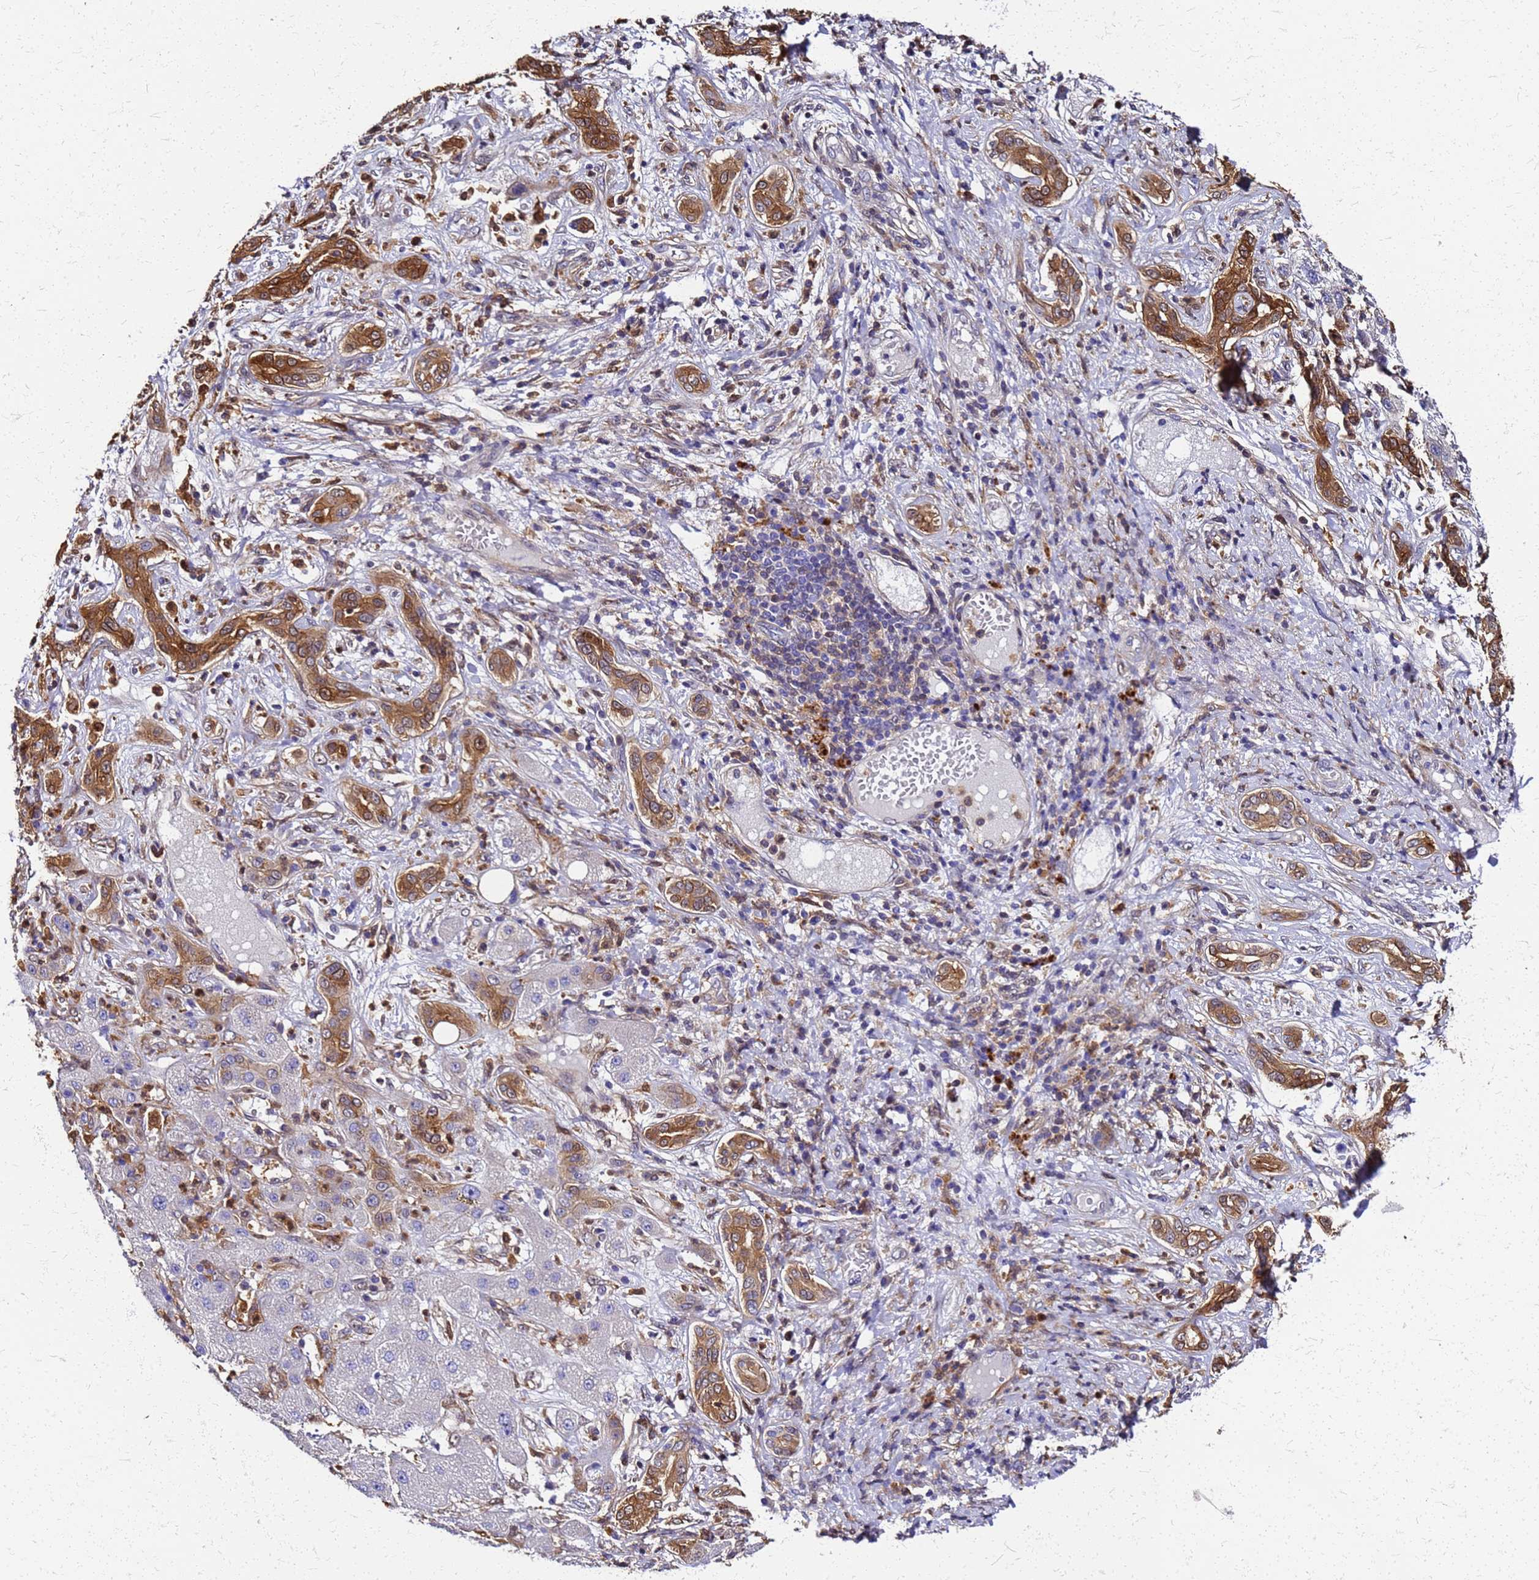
{"staining": {"intensity": "negative", "quantity": "none", "location": "none"}, "tissue": "liver cancer", "cell_type": "Tumor cells", "image_type": "cancer", "snomed": [{"axis": "morphology", "description": "Carcinoma, Hepatocellular, NOS"}, {"axis": "topography", "description": "Liver"}], "caption": "Human liver cancer stained for a protein using immunohistochemistry (IHC) displays no expression in tumor cells.", "gene": "S100A11", "patient": {"sex": "male", "age": 65}}